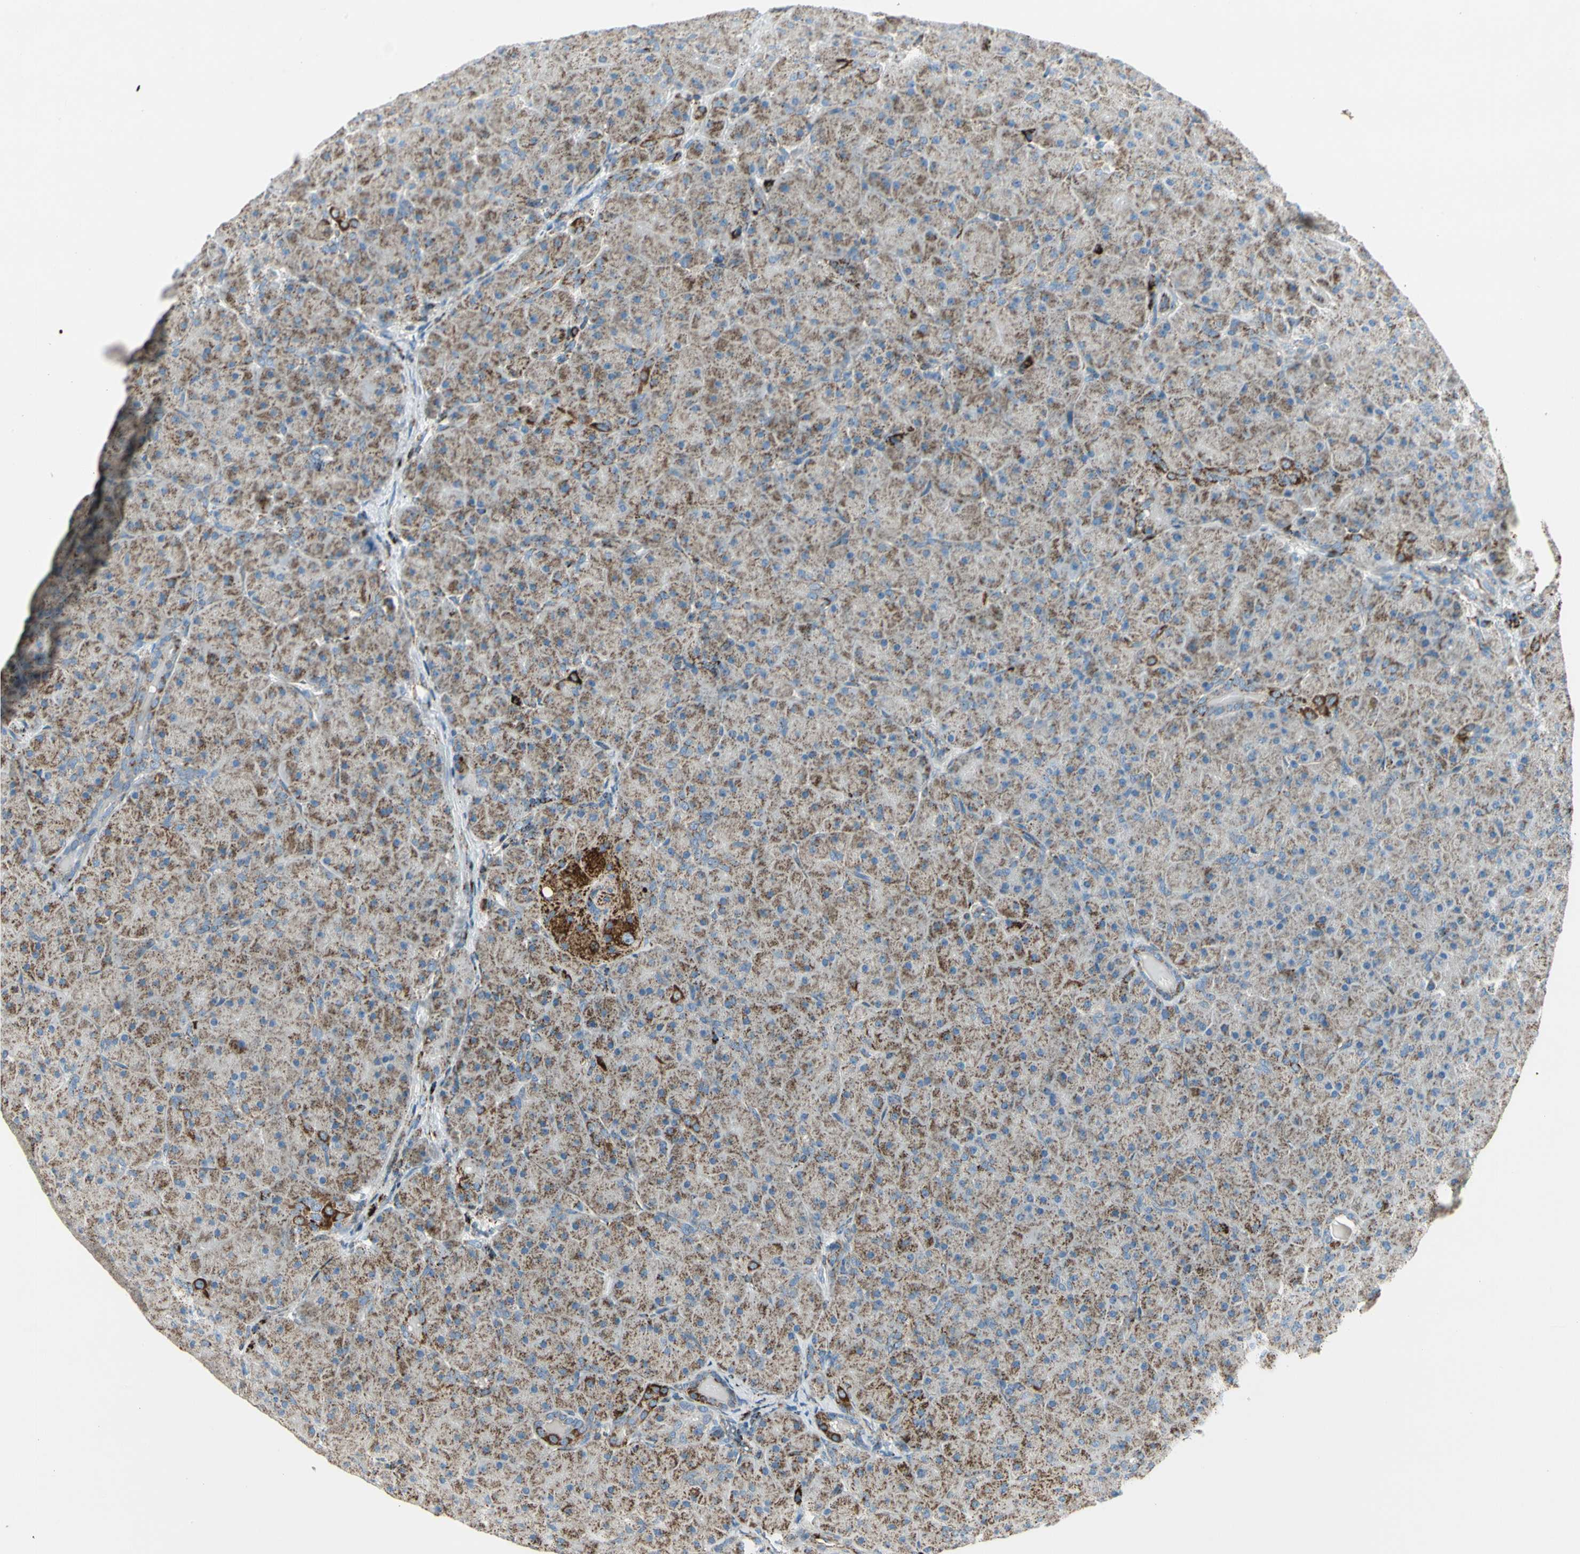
{"staining": {"intensity": "moderate", "quantity": "25%-75%", "location": "cytoplasmic/membranous"}, "tissue": "pancreas", "cell_type": "Exocrine glandular cells", "image_type": "normal", "snomed": [{"axis": "morphology", "description": "Normal tissue, NOS"}, {"axis": "topography", "description": "Pancreas"}], "caption": "IHC staining of benign pancreas, which shows medium levels of moderate cytoplasmic/membranous staining in about 25%-75% of exocrine glandular cells indicating moderate cytoplasmic/membranous protein staining. The staining was performed using DAB (3,3'-diaminobenzidine) (brown) for protein detection and nuclei were counterstained in hematoxylin (blue).", "gene": "ME2", "patient": {"sex": "male", "age": 66}}